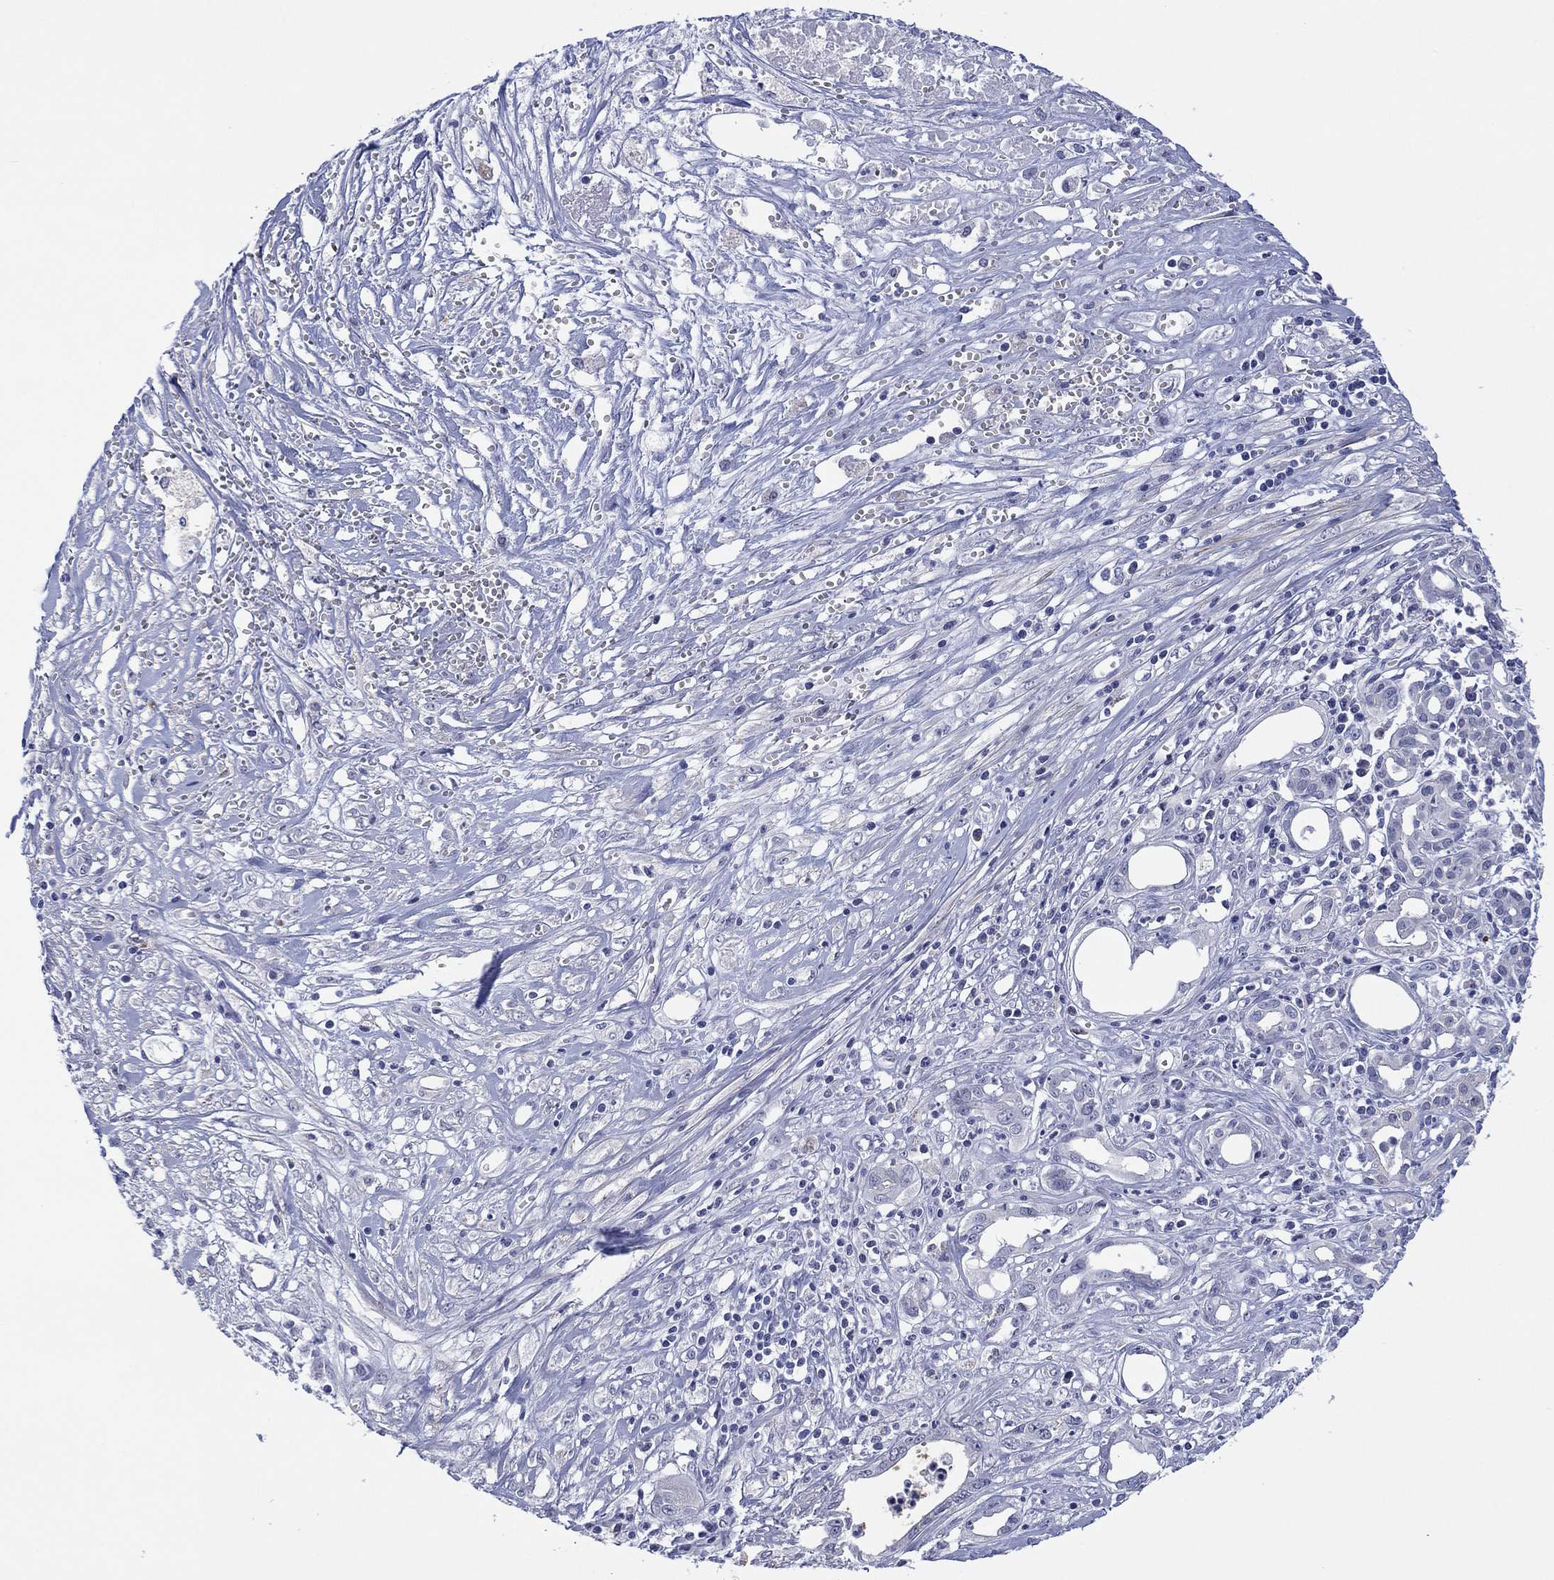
{"staining": {"intensity": "negative", "quantity": "none", "location": "none"}, "tissue": "pancreatic cancer", "cell_type": "Tumor cells", "image_type": "cancer", "snomed": [{"axis": "morphology", "description": "Adenocarcinoma, NOS"}, {"axis": "topography", "description": "Pancreas"}], "caption": "Pancreatic cancer stained for a protein using immunohistochemistry demonstrates no staining tumor cells.", "gene": "CLIP3", "patient": {"sex": "male", "age": 71}}